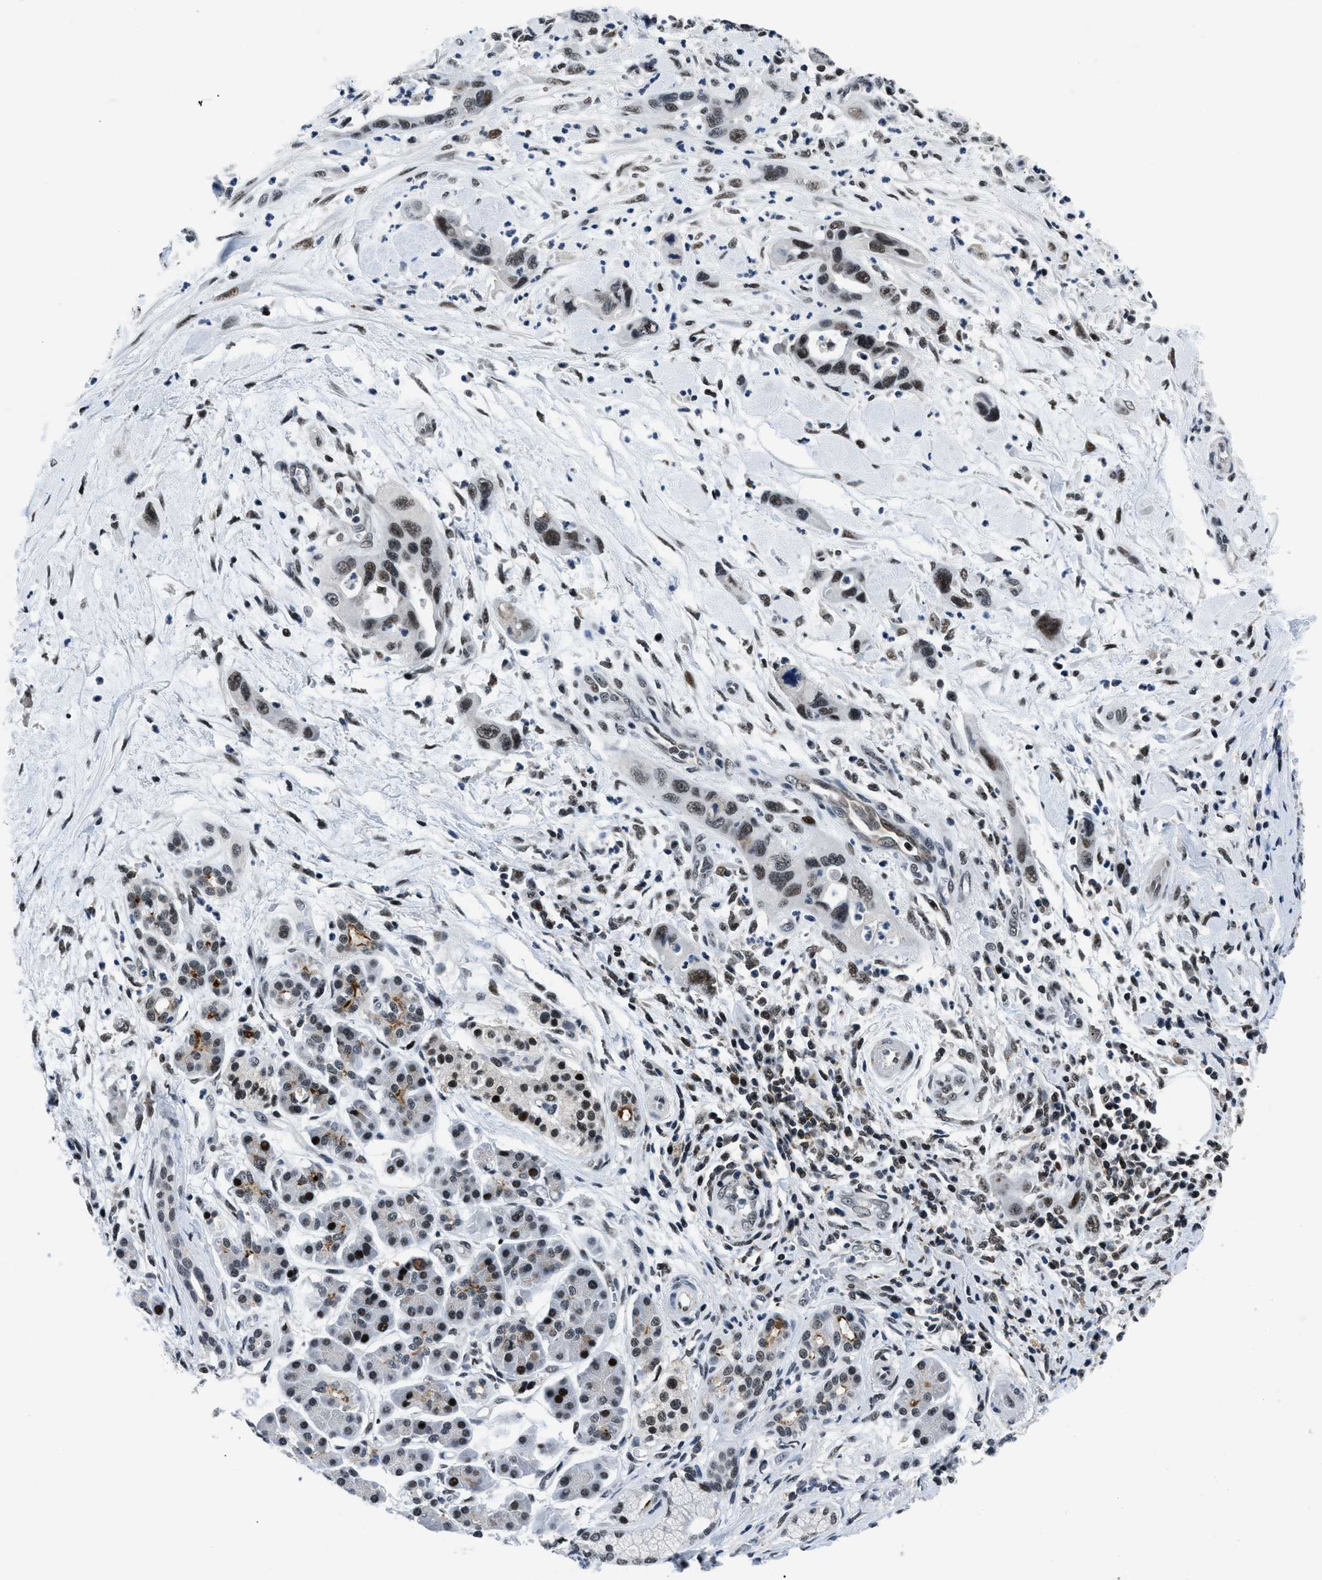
{"staining": {"intensity": "strong", "quantity": ">75%", "location": "nuclear"}, "tissue": "pancreatic cancer", "cell_type": "Tumor cells", "image_type": "cancer", "snomed": [{"axis": "morphology", "description": "Adenocarcinoma, NOS"}, {"axis": "topography", "description": "Pancreas"}], "caption": "Adenocarcinoma (pancreatic) stained with DAB IHC reveals high levels of strong nuclear expression in about >75% of tumor cells.", "gene": "SMARCB1", "patient": {"sex": "female", "age": 70}}